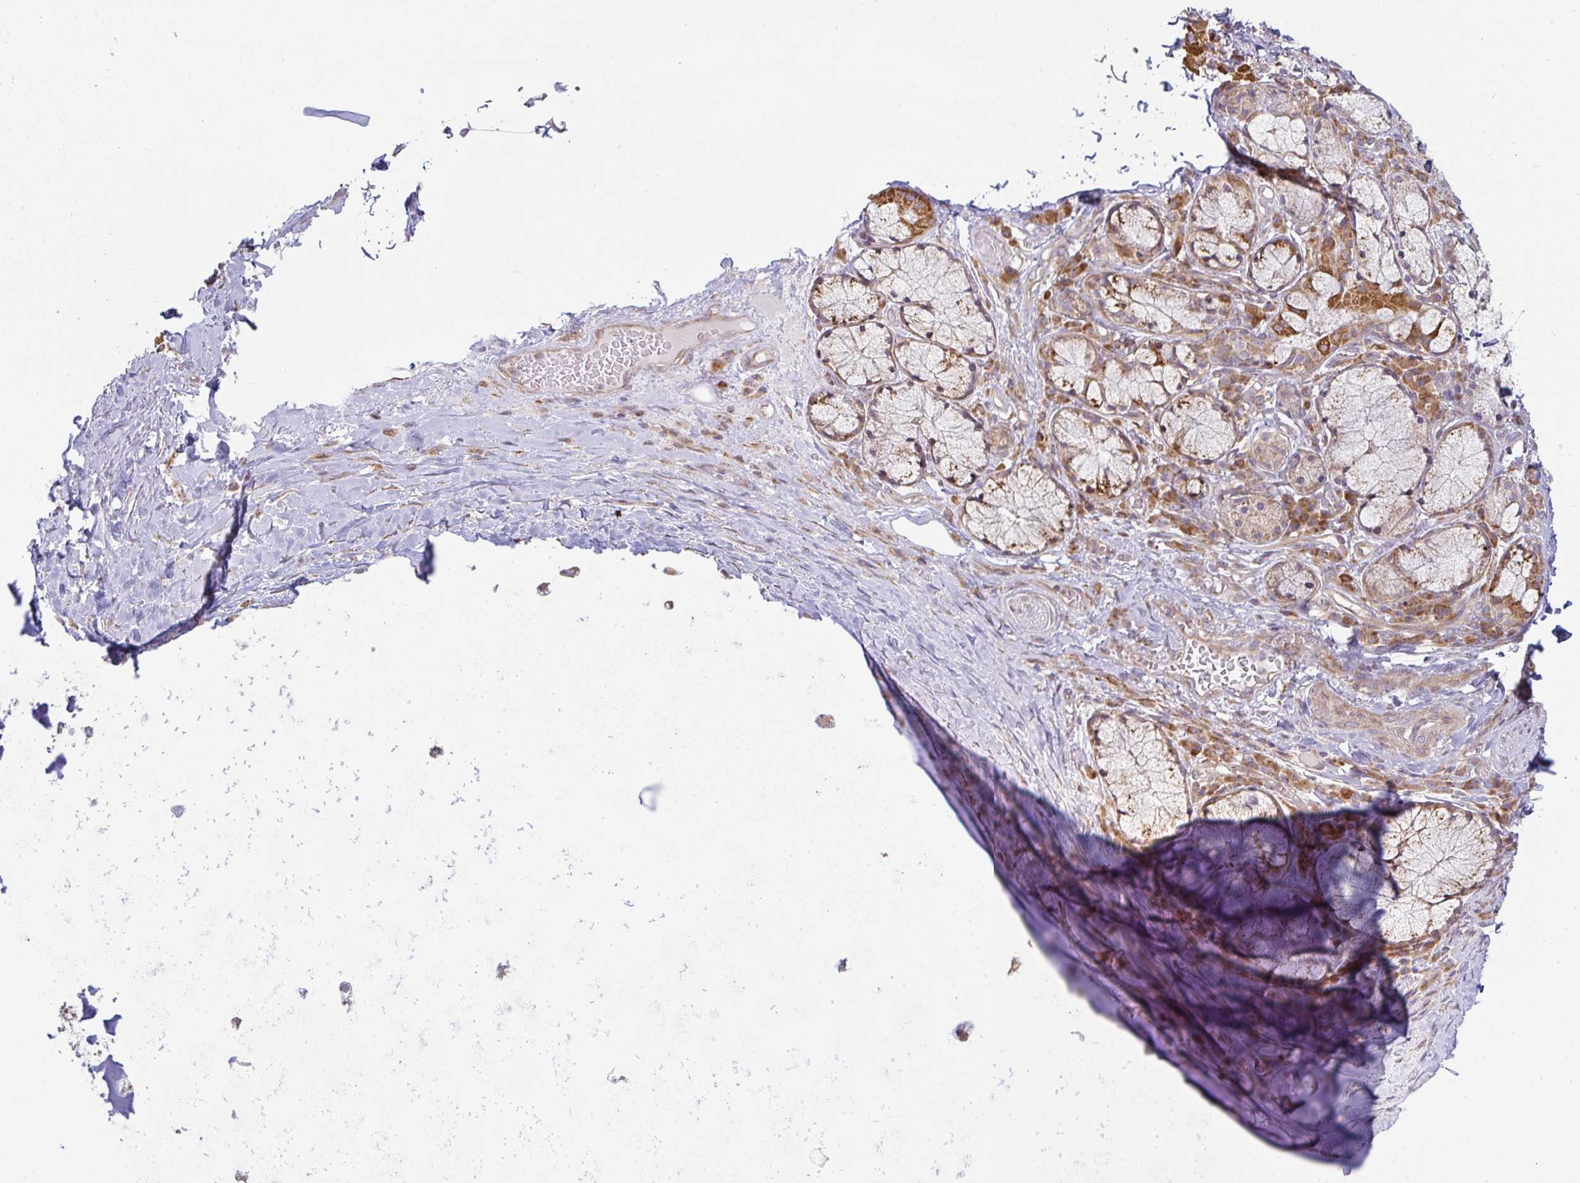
{"staining": {"intensity": "weak", "quantity": "25%-75%", "location": "cytoplasmic/membranous"}, "tissue": "soft tissue", "cell_type": "Fibroblasts", "image_type": "normal", "snomed": [{"axis": "morphology", "description": "Normal tissue, NOS"}, {"axis": "topography", "description": "Cartilage tissue"}, {"axis": "topography", "description": "Bronchus"}], "caption": "Immunohistochemistry histopathology image of benign soft tissue: soft tissue stained using immunohistochemistry (IHC) displays low levels of weak protein expression localized specifically in the cytoplasmic/membranous of fibroblasts, appearing as a cytoplasmic/membranous brown color.", "gene": "MOB1A", "patient": {"sex": "male", "age": 56}}